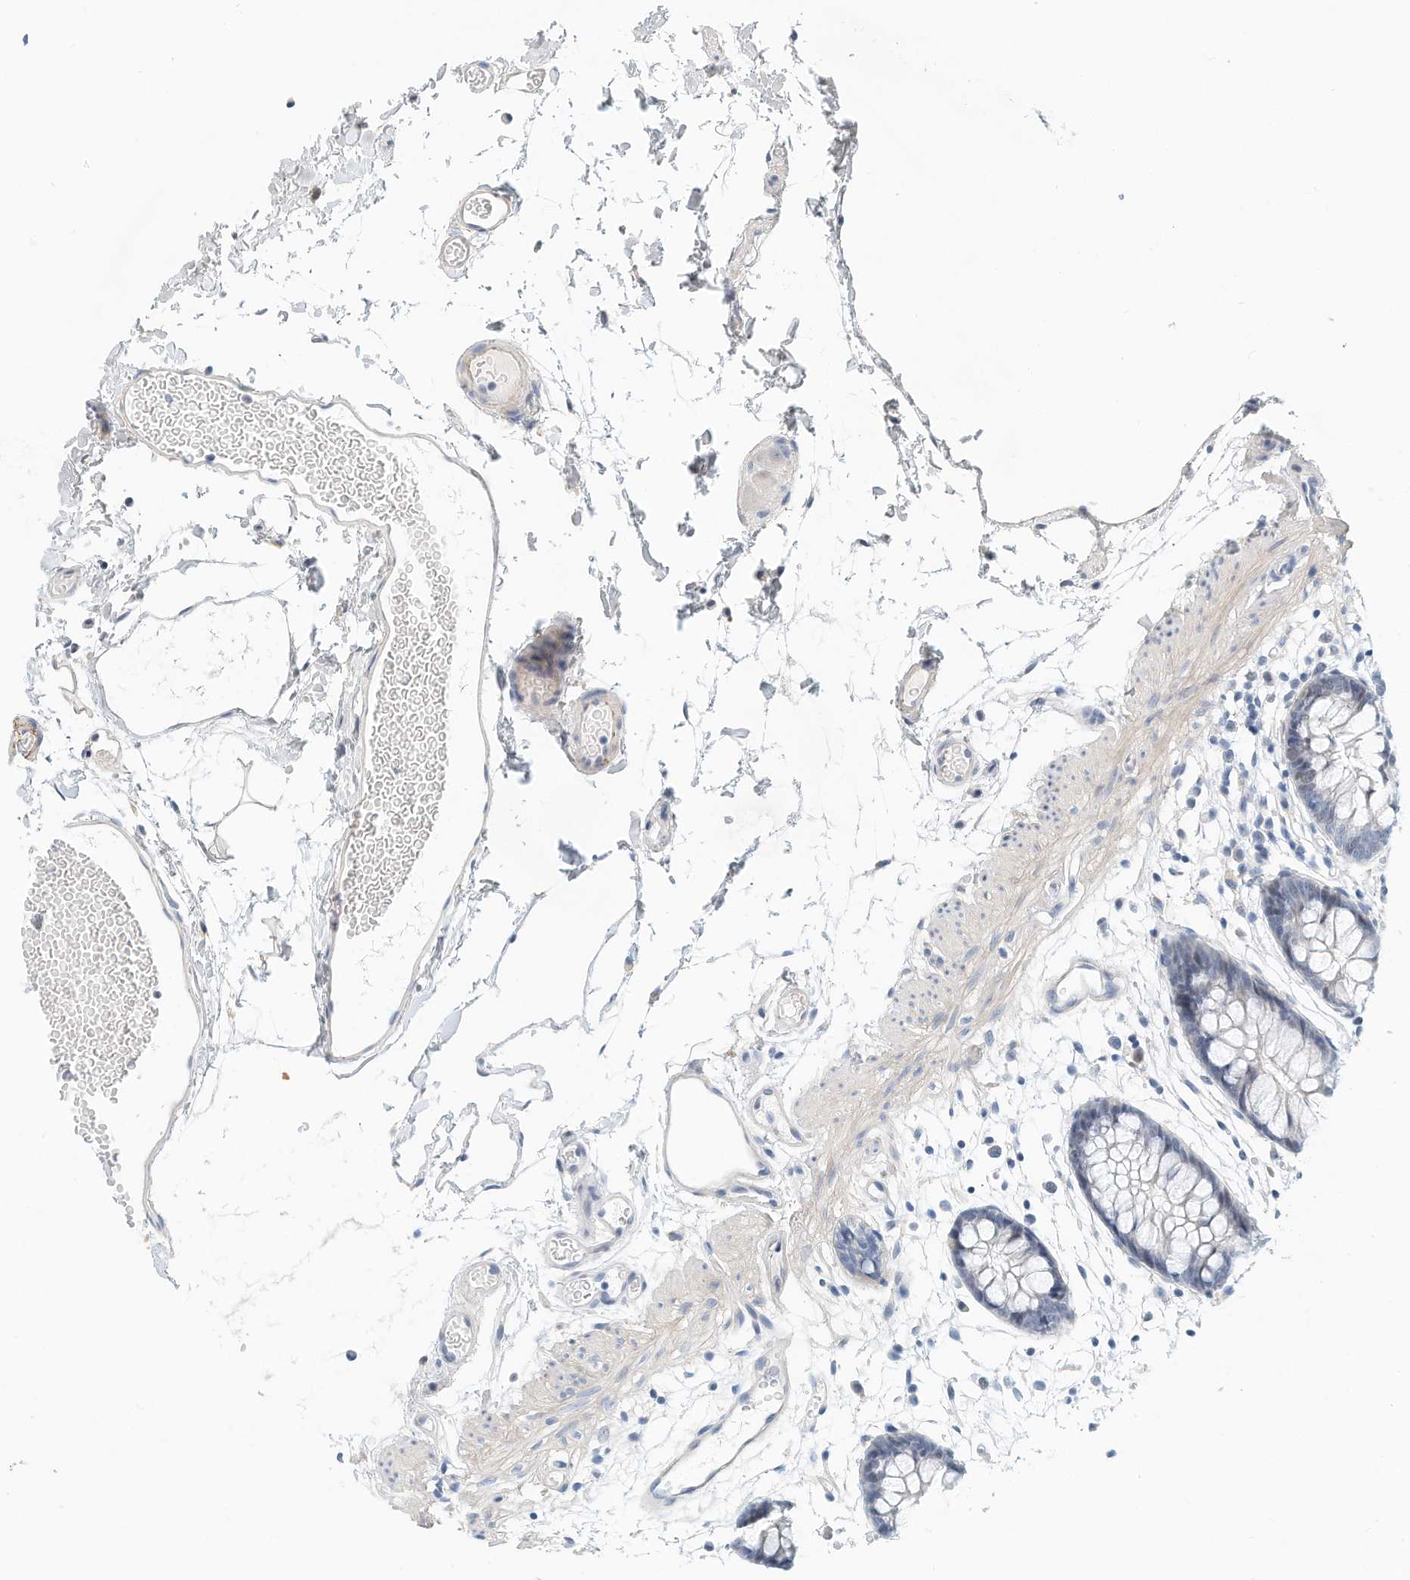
{"staining": {"intensity": "negative", "quantity": "none", "location": "none"}, "tissue": "colon", "cell_type": "Endothelial cells", "image_type": "normal", "snomed": [{"axis": "morphology", "description": "Normal tissue, NOS"}, {"axis": "topography", "description": "Colon"}], "caption": "A high-resolution image shows immunohistochemistry staining of normal colon, which demonstrates no significant staining in endothelial cells.", "gene": "ARHGAP28", "patient": {"sex": "male", "age": 56}}